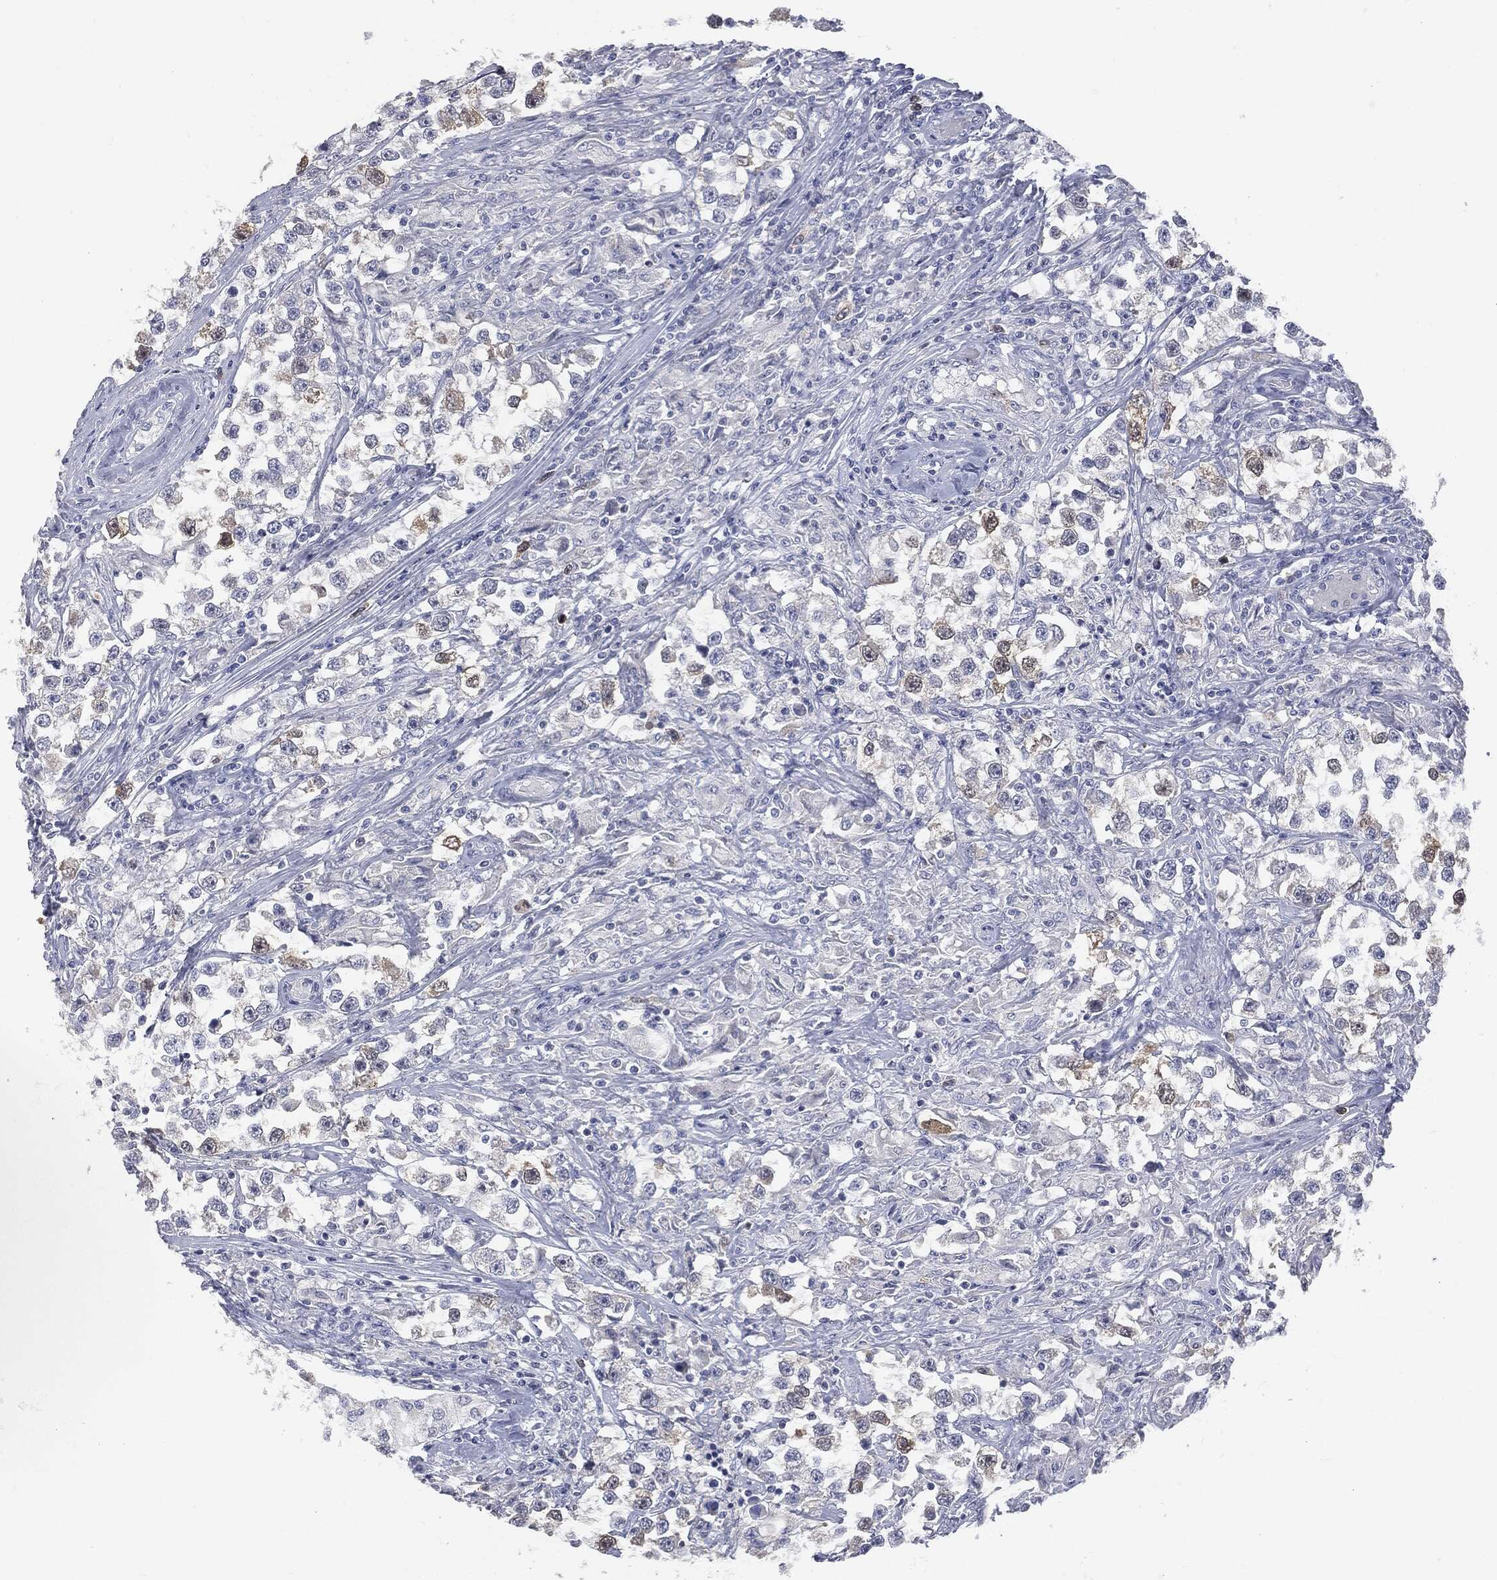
{"staining": {"intensity": "moderate", "quantity": "<25%", "location": "cytoplasmic/membranous"}, "tissue": "testis cancer", "cell_type": "Tumor cells", "image_type": "cancer", "snomed": [{"axis": "morphology", "description": "Seminoma, NOS"}, {"axis": "topography", "description": "Testis"}], "caption": "The image shows immunohistochemical staining of seminoma (testis). There is moderate cytoplasmic/membranous positivity is seen in about <25% of tumor cells.", "gene": "UBE2C", "patient": {"sex": "male", "age": 46}}